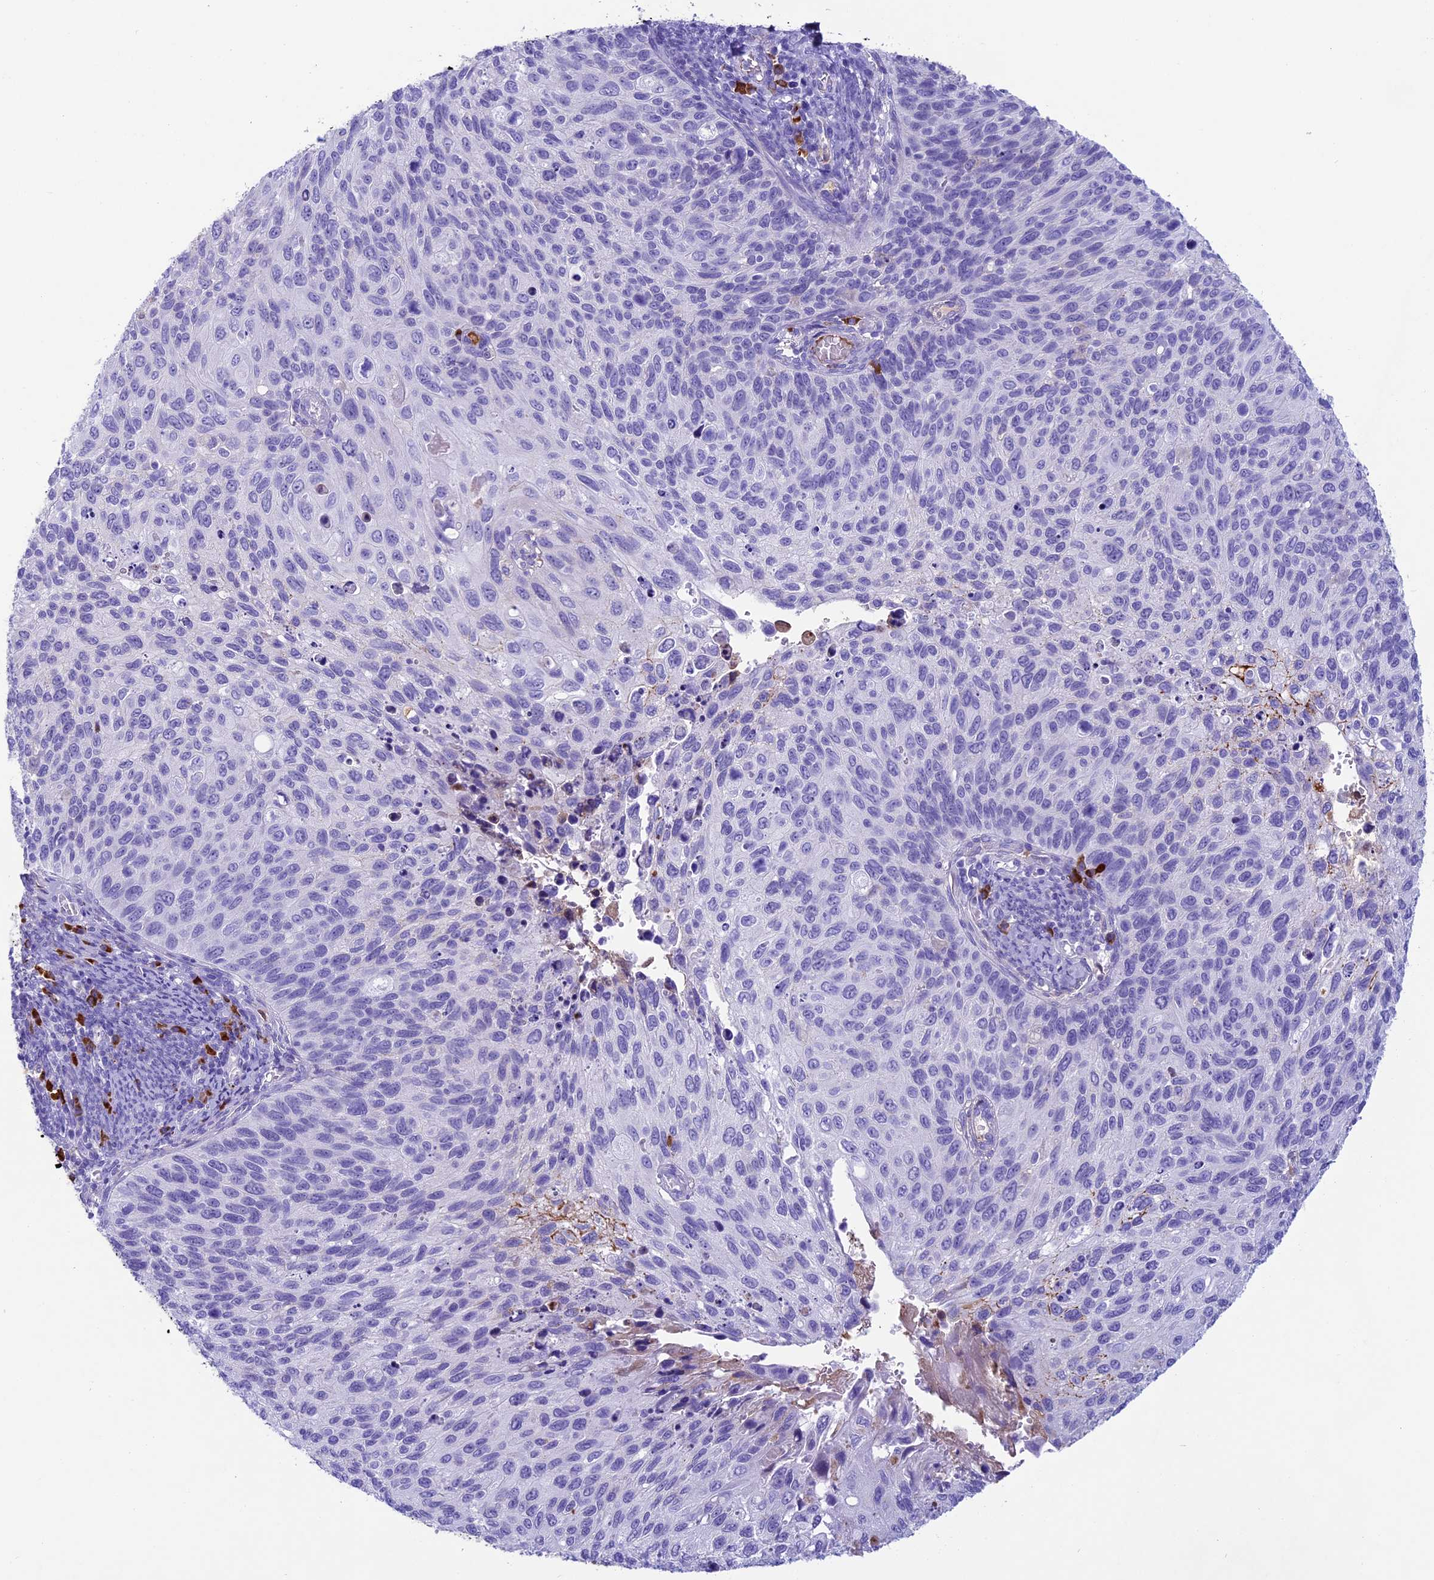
{"staining": {"intensity": "negative", "quantity": "none", "location": "none"}, "tissue": "cervical cancer", "cell_type": "Tumor cells", "image_type": "cancer", "snomed": [{"axis": "morphology", "description": "Squamous cell carcinoma, NOS"}, {"axis": "topography", "description": "Cervix"}], "caption": "Immunohistochemical staining of human squamous cell carcinoma (cervical) shows no significant expression in tumor cells. (Brightfield microscopy of DAB immunohistochemistry at high magnification).", "gene": "IGSF6", "patient": {"sex": "female", "age": 70}}